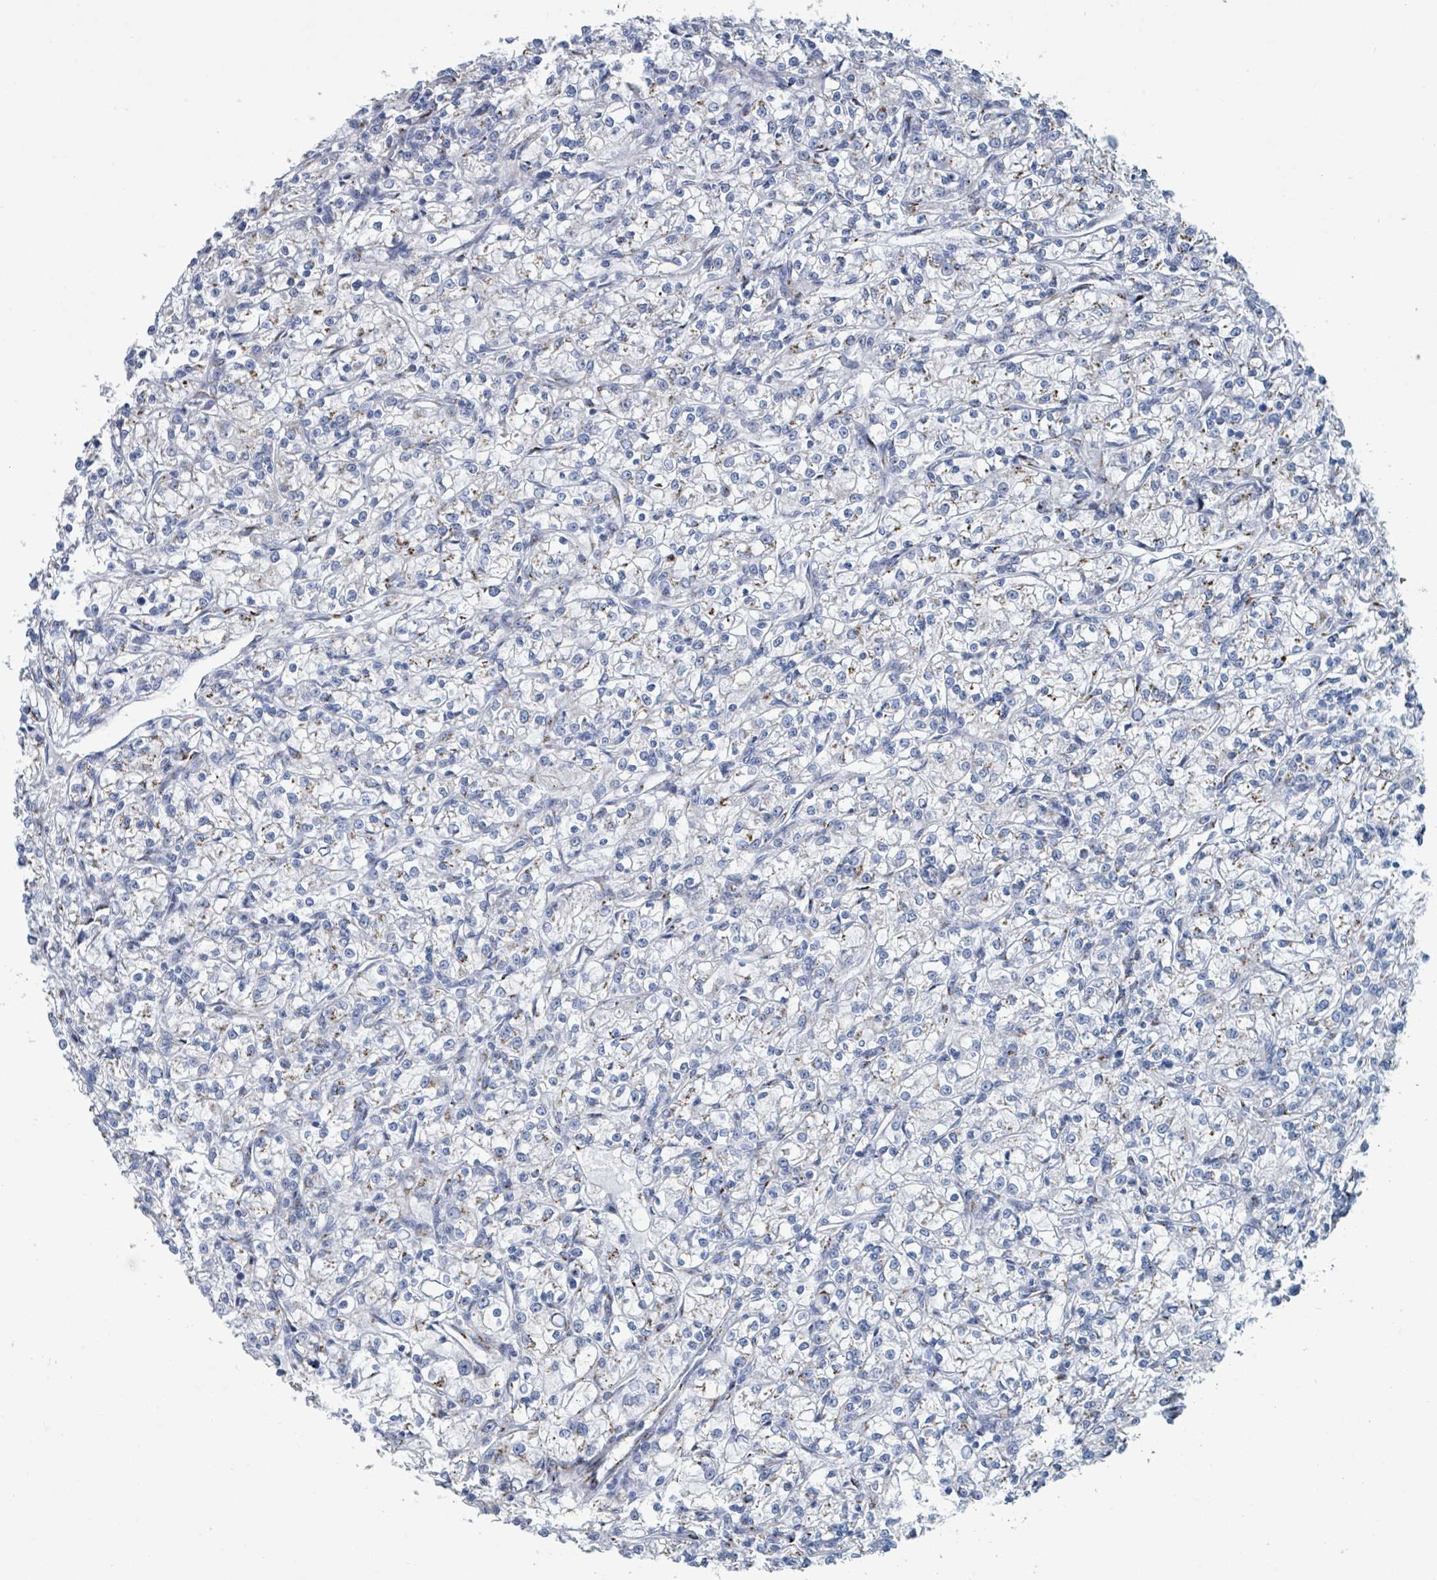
{"staining": {"intensity": "moderate", "quantity": "<25%", "location": "cytoplasmic/membranous"}, "tissue": "renal cancer", "cell_type": "Tumor cells", "image_type": "cancer", "snomed": [{"axis": "morphology", "description": "Adenocarcinoma, NOS"}, {"axis": "topography", "description": "Kidney"}], "caption": "Immunohistochemistry (IHC) of renal adenocarcinoma demonstrates low levels of moderate cytoplasmic/membranous positivity in about <25% of tumor cells.", "gene": "DCAF5", "patient": {"sex": "female", "age": 59}}